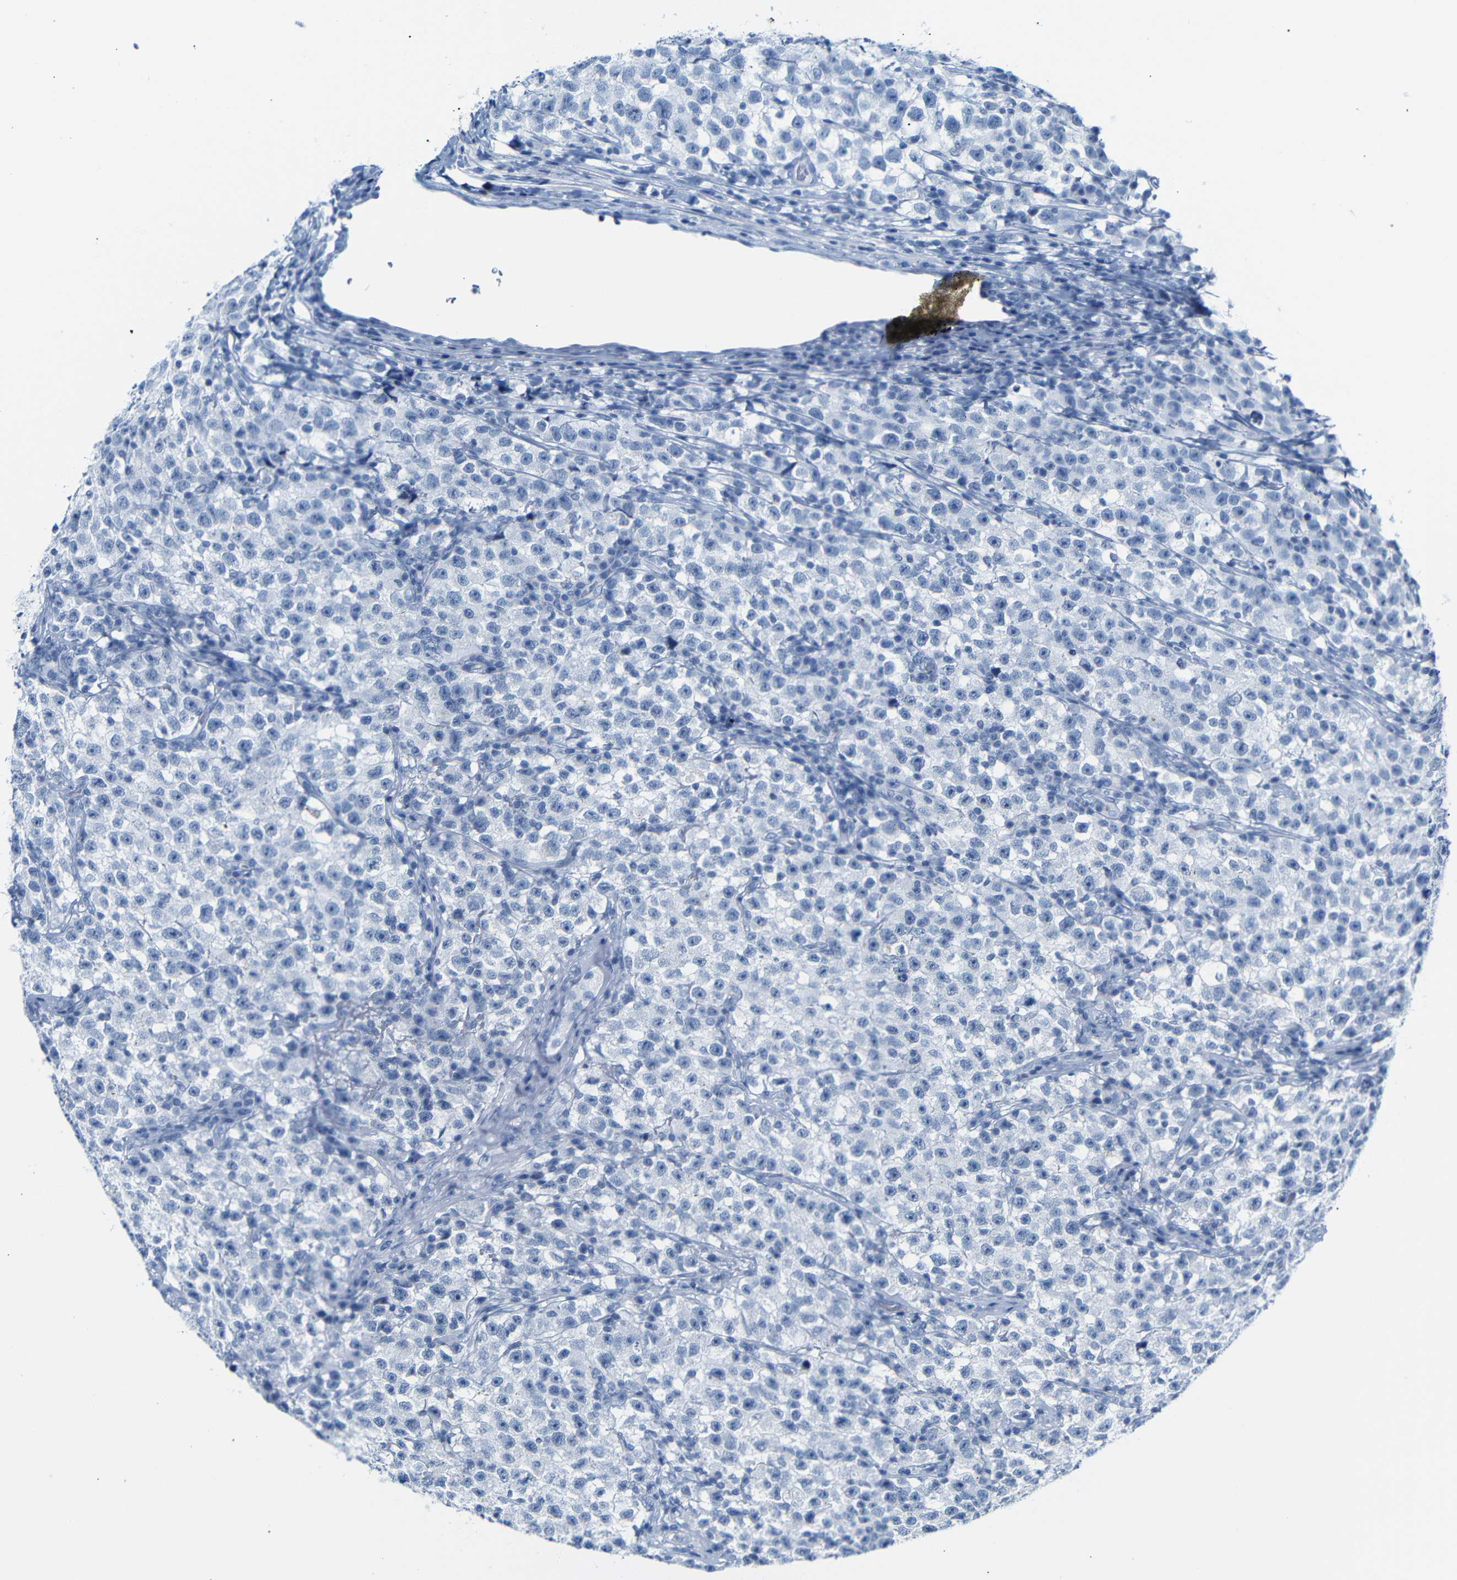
{"staining": {"intensity": "negative", "quantity": "none", "location": "none"}, "tissue": "testis cancer", "cell_type": "Tumor cells", "image_type": "cancer", "snomed": [{"axis": "morphology", "description": "Seminoma, NOS"}, {"axis": "topography", "description": "Testis"}], "caption": "Tumor cells show no significant protein positivity in seminoma (testis). The staining is performed using DAB brown chromogen with nuclei counter-stained in using hematoxylin.", "gene": "DYNAP", "patient": {"sex": "male", "age": 22}}